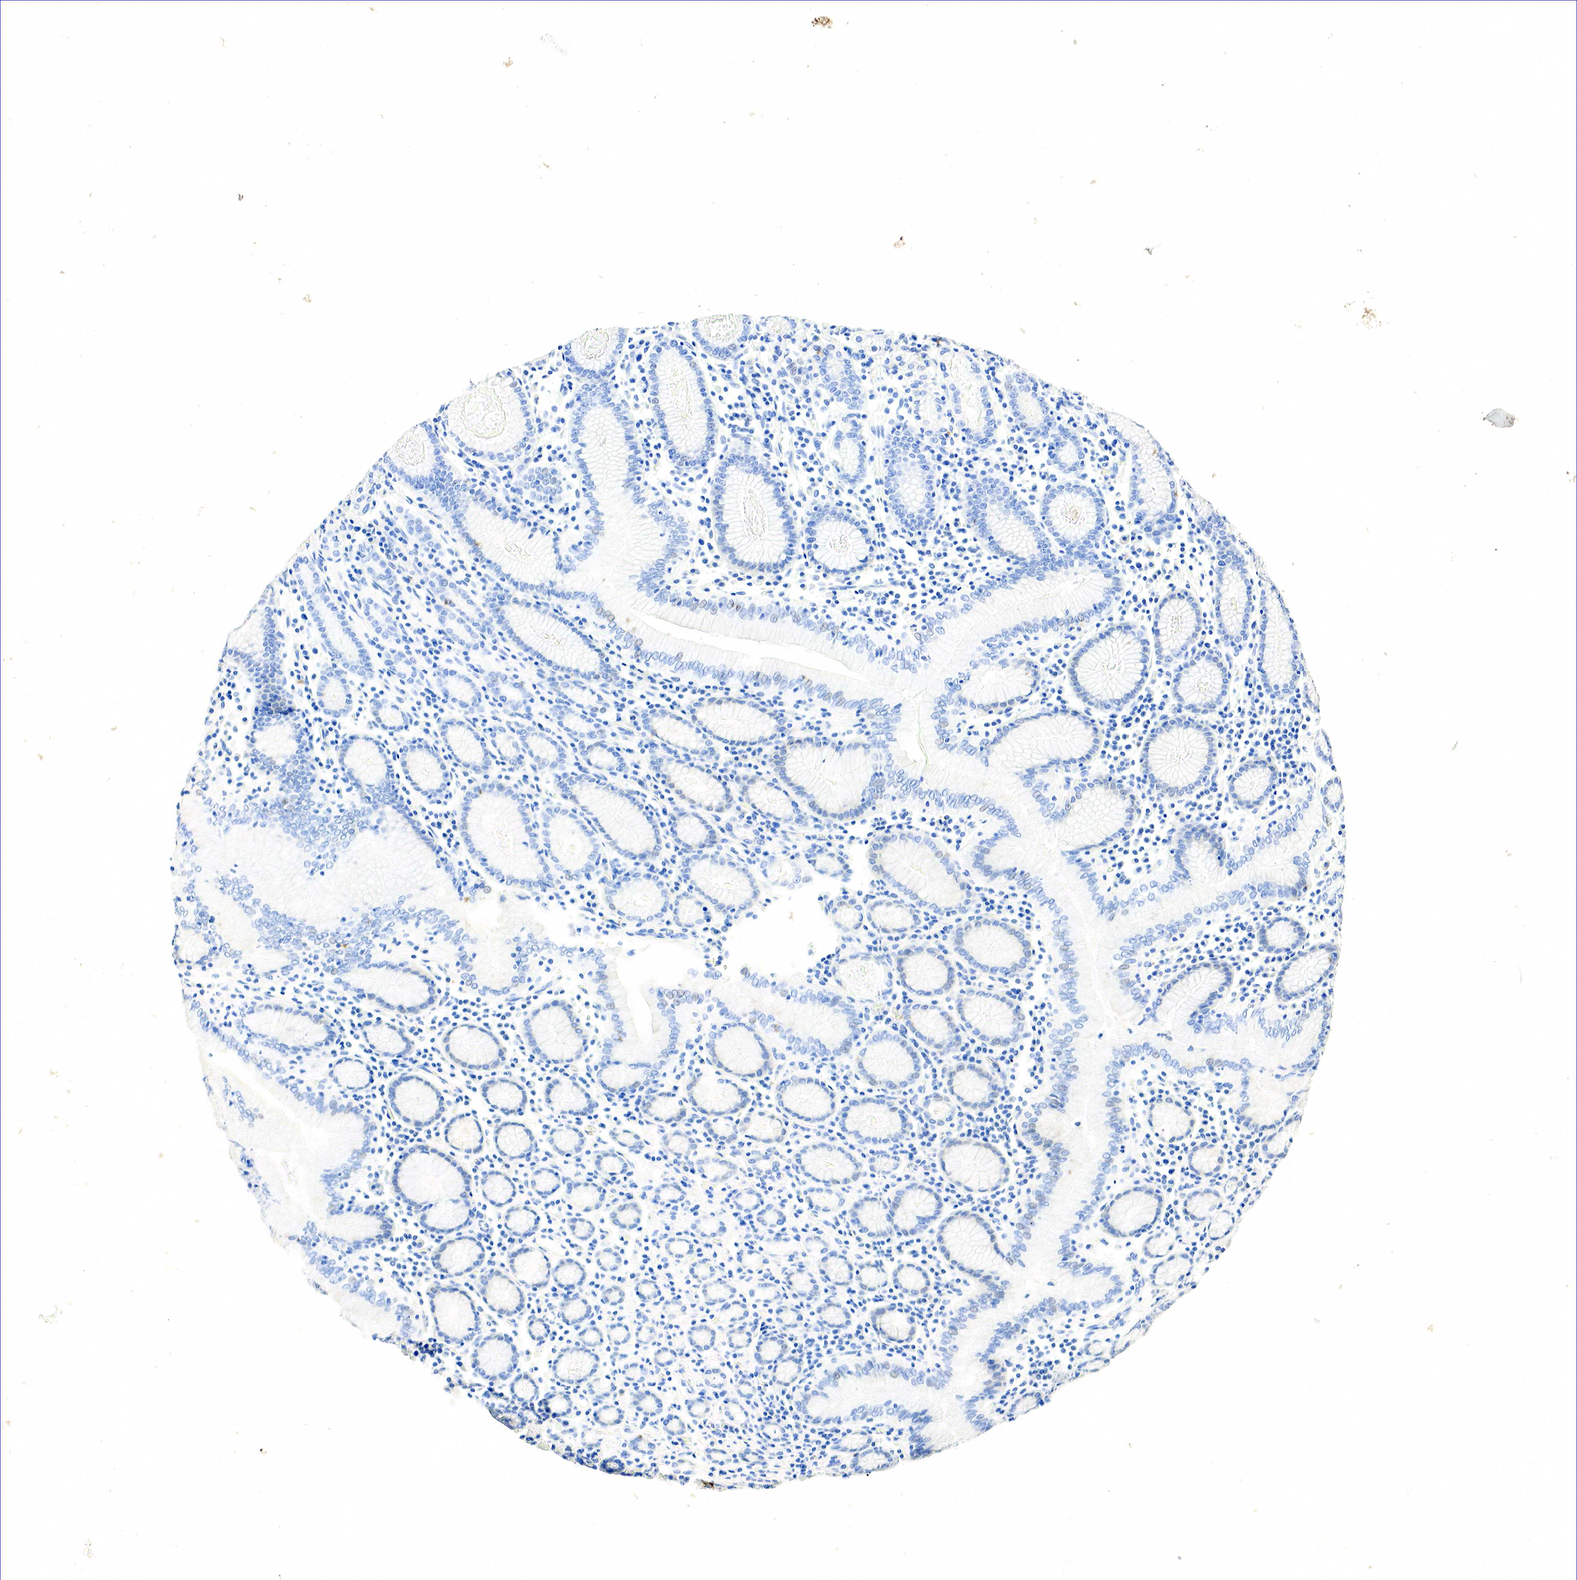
{"staining": {"intensity": "moderate", "quantity": "<25%", "location": "cytoplasmic/membranous"}, "tissue": "stomach cancer", "cell_type": "Tumor cells", "image_type": "cancer", "snomed": [{"axis": "morphology", "description": "Adenocarcinoma, NOS"}, {"axis": "topography", "description": "Stomach, lower"}], "caption": "Immunohistochemical staining of human stomach cancer reveals moderate cytoplasmic/membranous protein staining in about <25% of tumor cells.", "gene": "SST", "patient": {"sex": "male", "age": 88}}